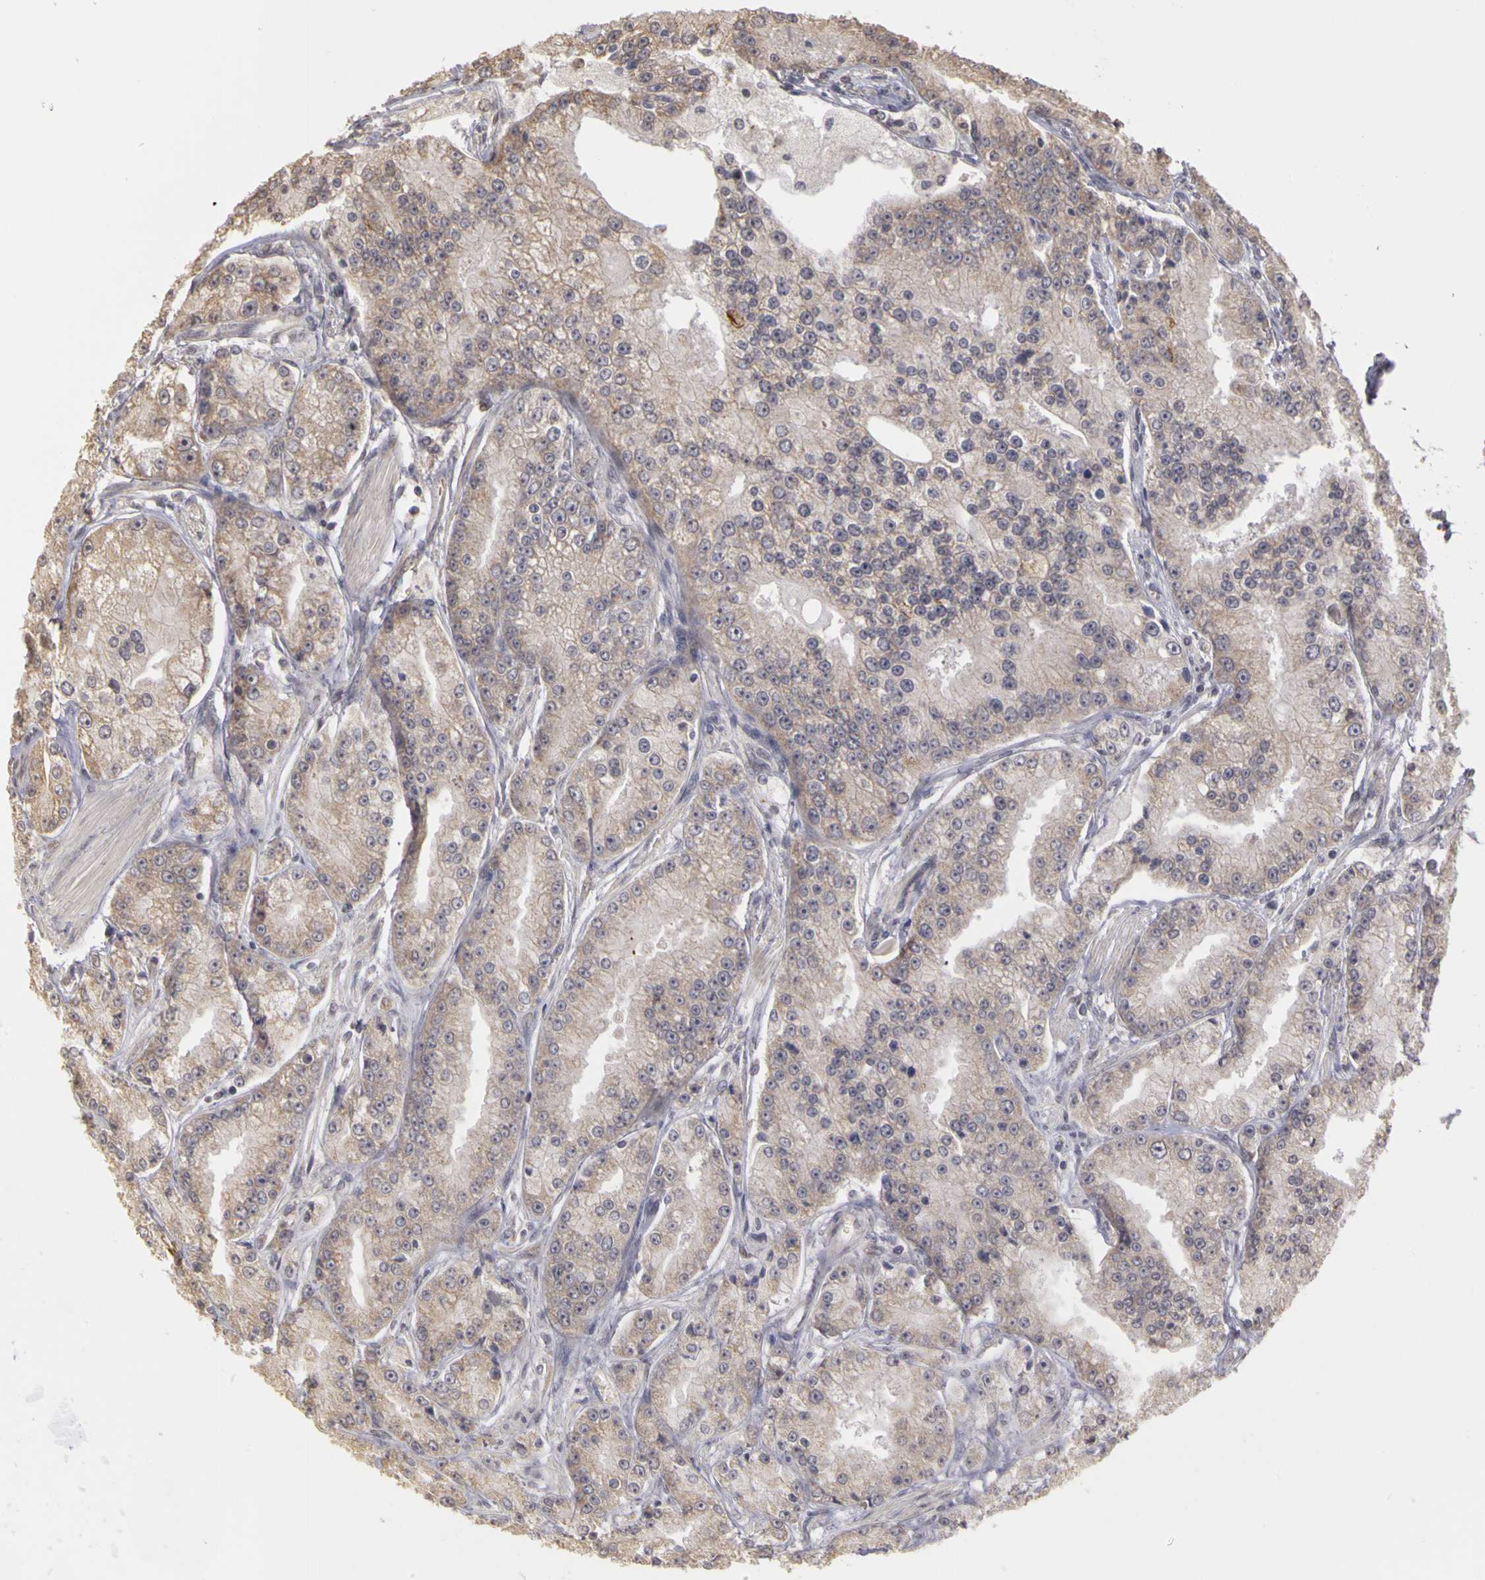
{"staining": {"intensity": "weak", "quantity": "25%-75%", "location": "cytoplasmic/membranous"}, "tissue": "prostate cancer", "cell_type": "Tumor cells", "image_type": "cancer", "snomed": [{"axis": "morphology", "description": "Adenocarcinoma, Medium grade"}, {"axis": "topography", "description": "Prostate"}], "caption": "The immunohistochemical stain shows weak cytoplasmic/membranous expression in tumor cells of medium-grade adenocarcinoma (prostate) tissue. (DAB = brown stain, brightfield microscopy at high magnification).", "gene": "FRMD7", "patient": {"sex": "male", "age": 72}}